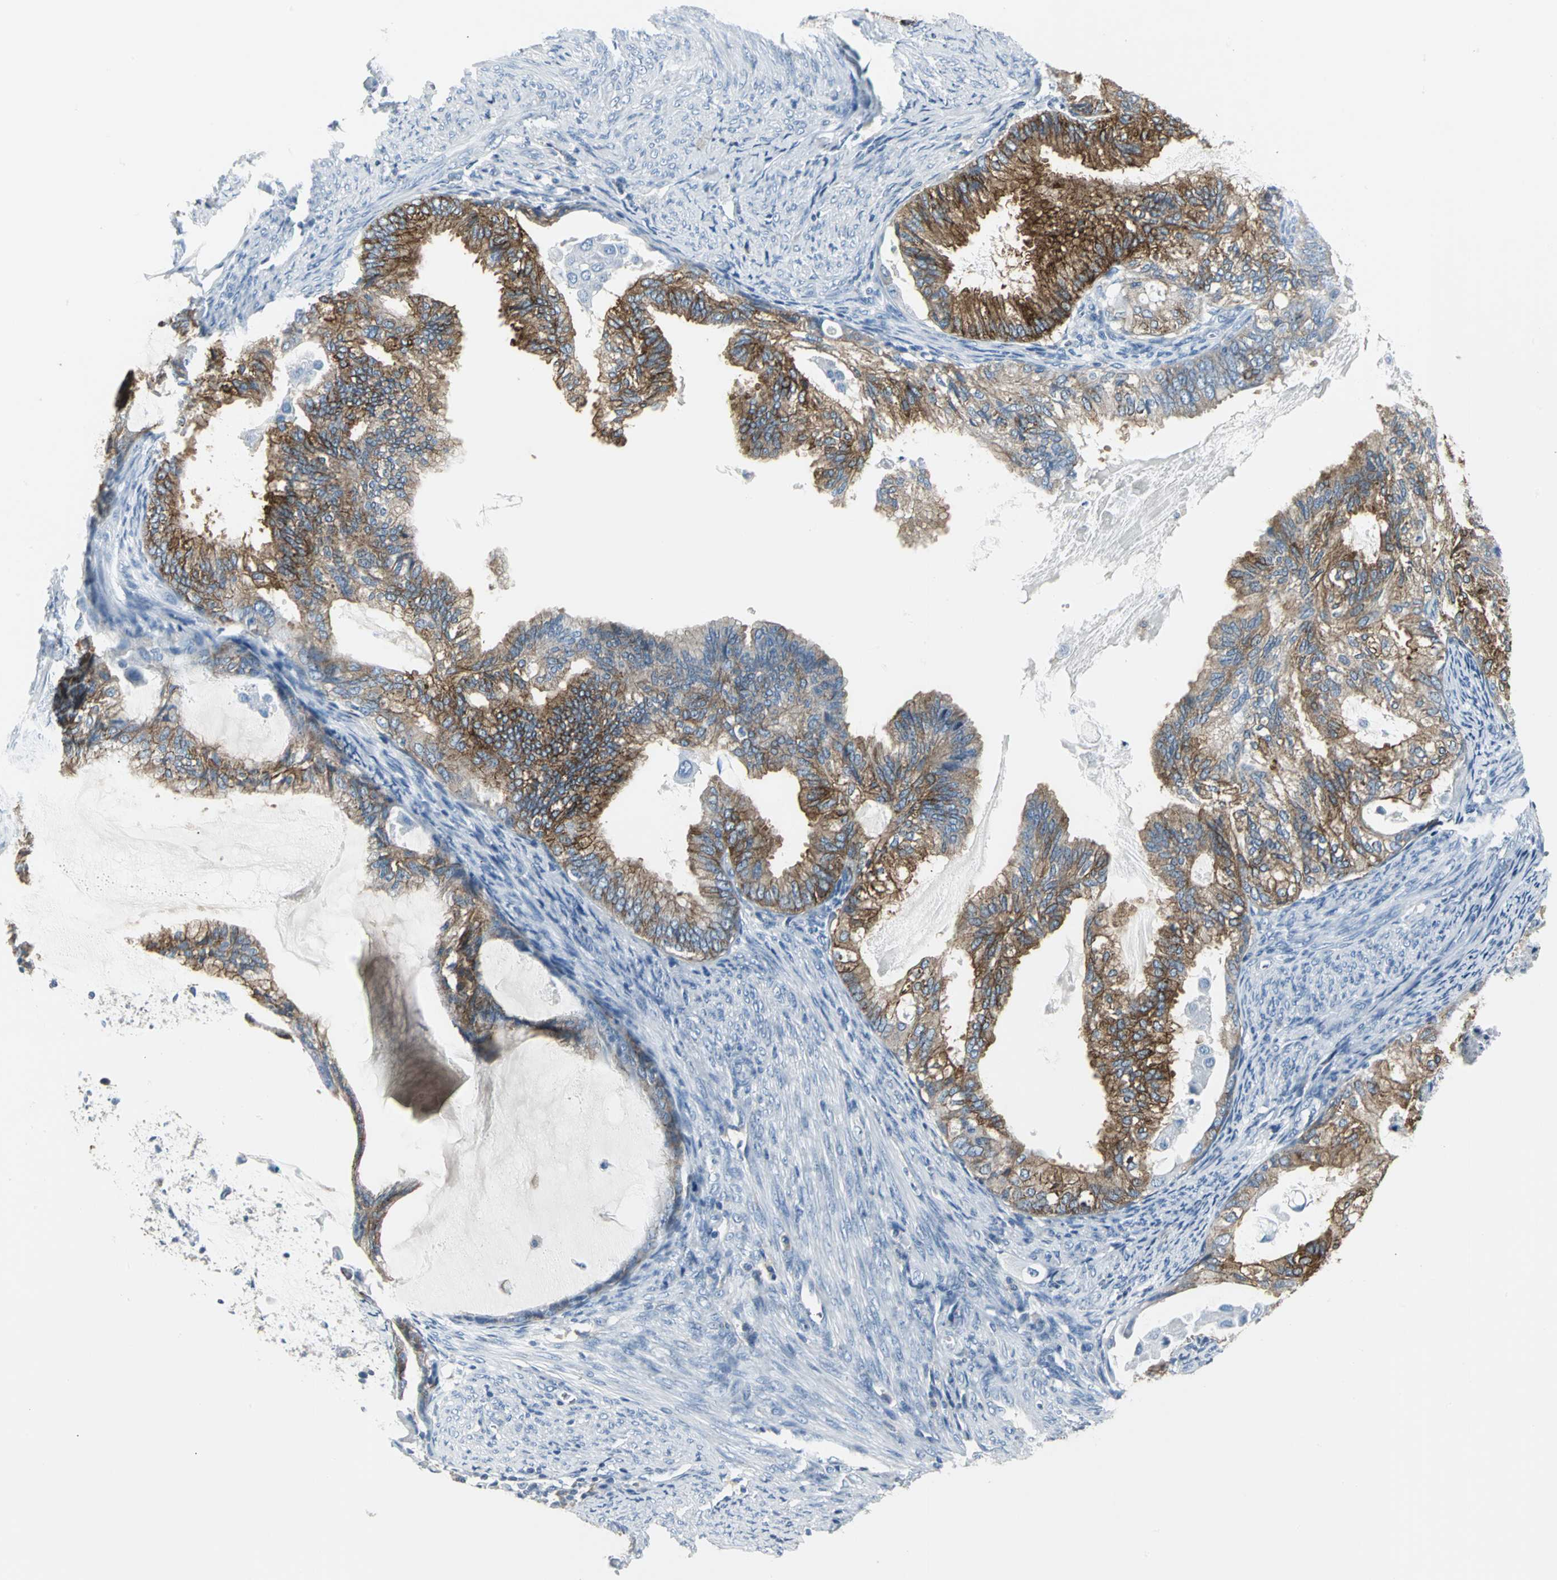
{"staining": {"intensity": "moderate", "quantity": ">75%", "location": "cytoplasmic/membranous"}, "tissue": "cervical cancer", "cell_type": "Tumor cells", "image_type": "cancer", "snomed": [{"axis": "morphology", "description": "Normal tissue, NOS"}, {"axis": "morphology", "description": "Adenocarcinoma, NOS"}, {"axis": "topography", "description": "Cervix"}, {"axis": "topography", "description": "Endometrium"}], "caption": "Protein staining of adenocarcinoma (cervical) tissue exhibits moderate cytoplasmic/membranous staining in approximately >75% of tumor cells.", "gene": "IQGAP2", "patient": {"sex": "female", "age": 86}}